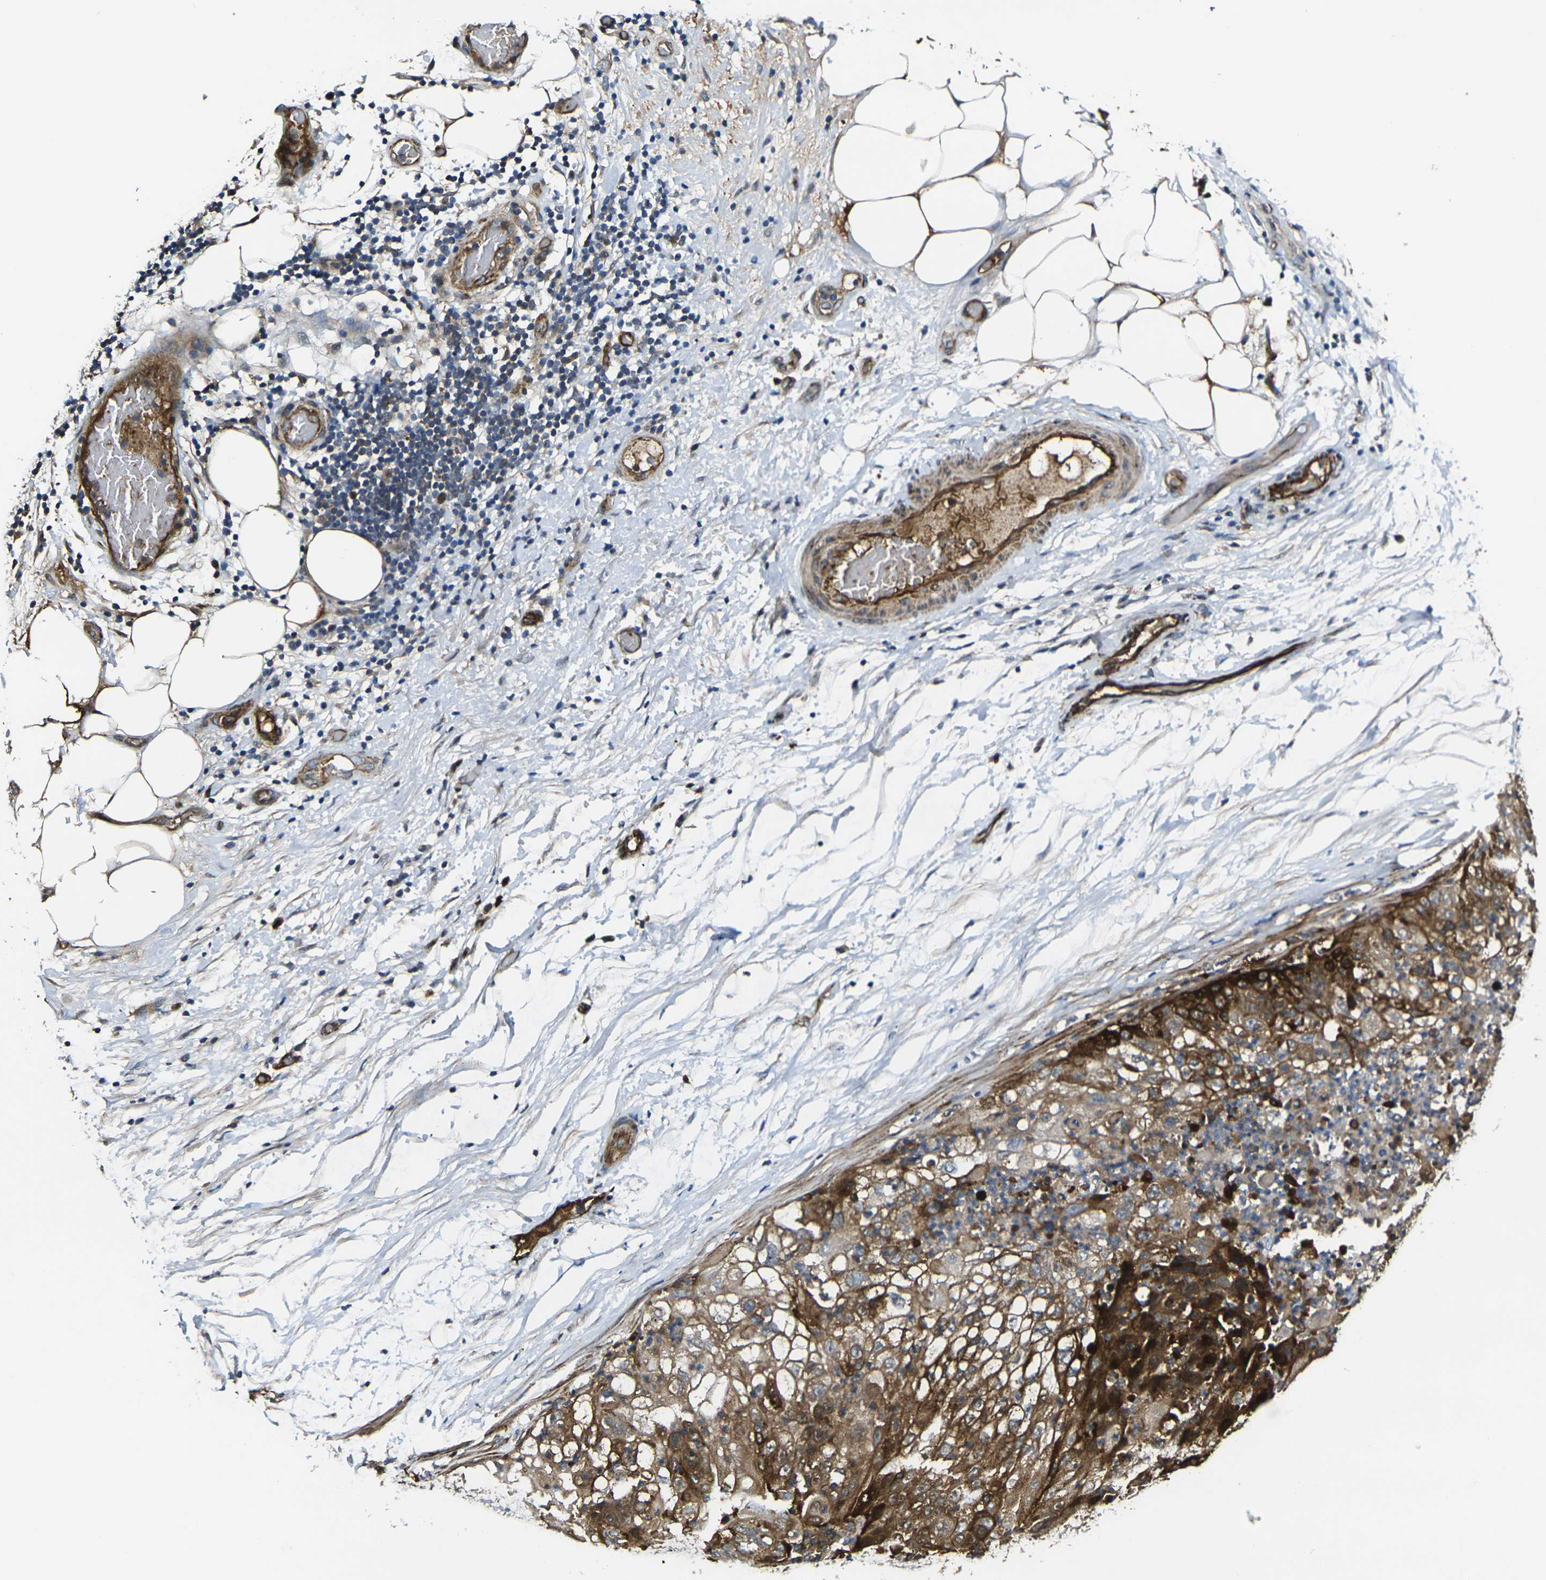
{"staining": {"intensity": "strong", "quantity": ">75%", "location": "cytoplasmic/membranous"}, "tissue": "lung cancer", "cell_type": "Tumor cells", "image_type": "cancer", "snomed": [{"axis": "morphology", "description": "Inflammation, NOS"}, {"axis": "morphology", "description": "Squamous cell carcinoma, NOS"}, {"axis": "topography", "description": "Lymph node"}, {"axis": "topography", "description": "Soft tissue"}, {"axis": "topography", "description": "Lung"}], "caption": "Brown immunohistochemical staining in lung cancer reveals strong cytoplasmic/membranous positivity in approximately >75% of tumor cells. Nuclei are stained in blue.", "gene": "ECE1", "patient": {"sex": "male", "age": 66}}